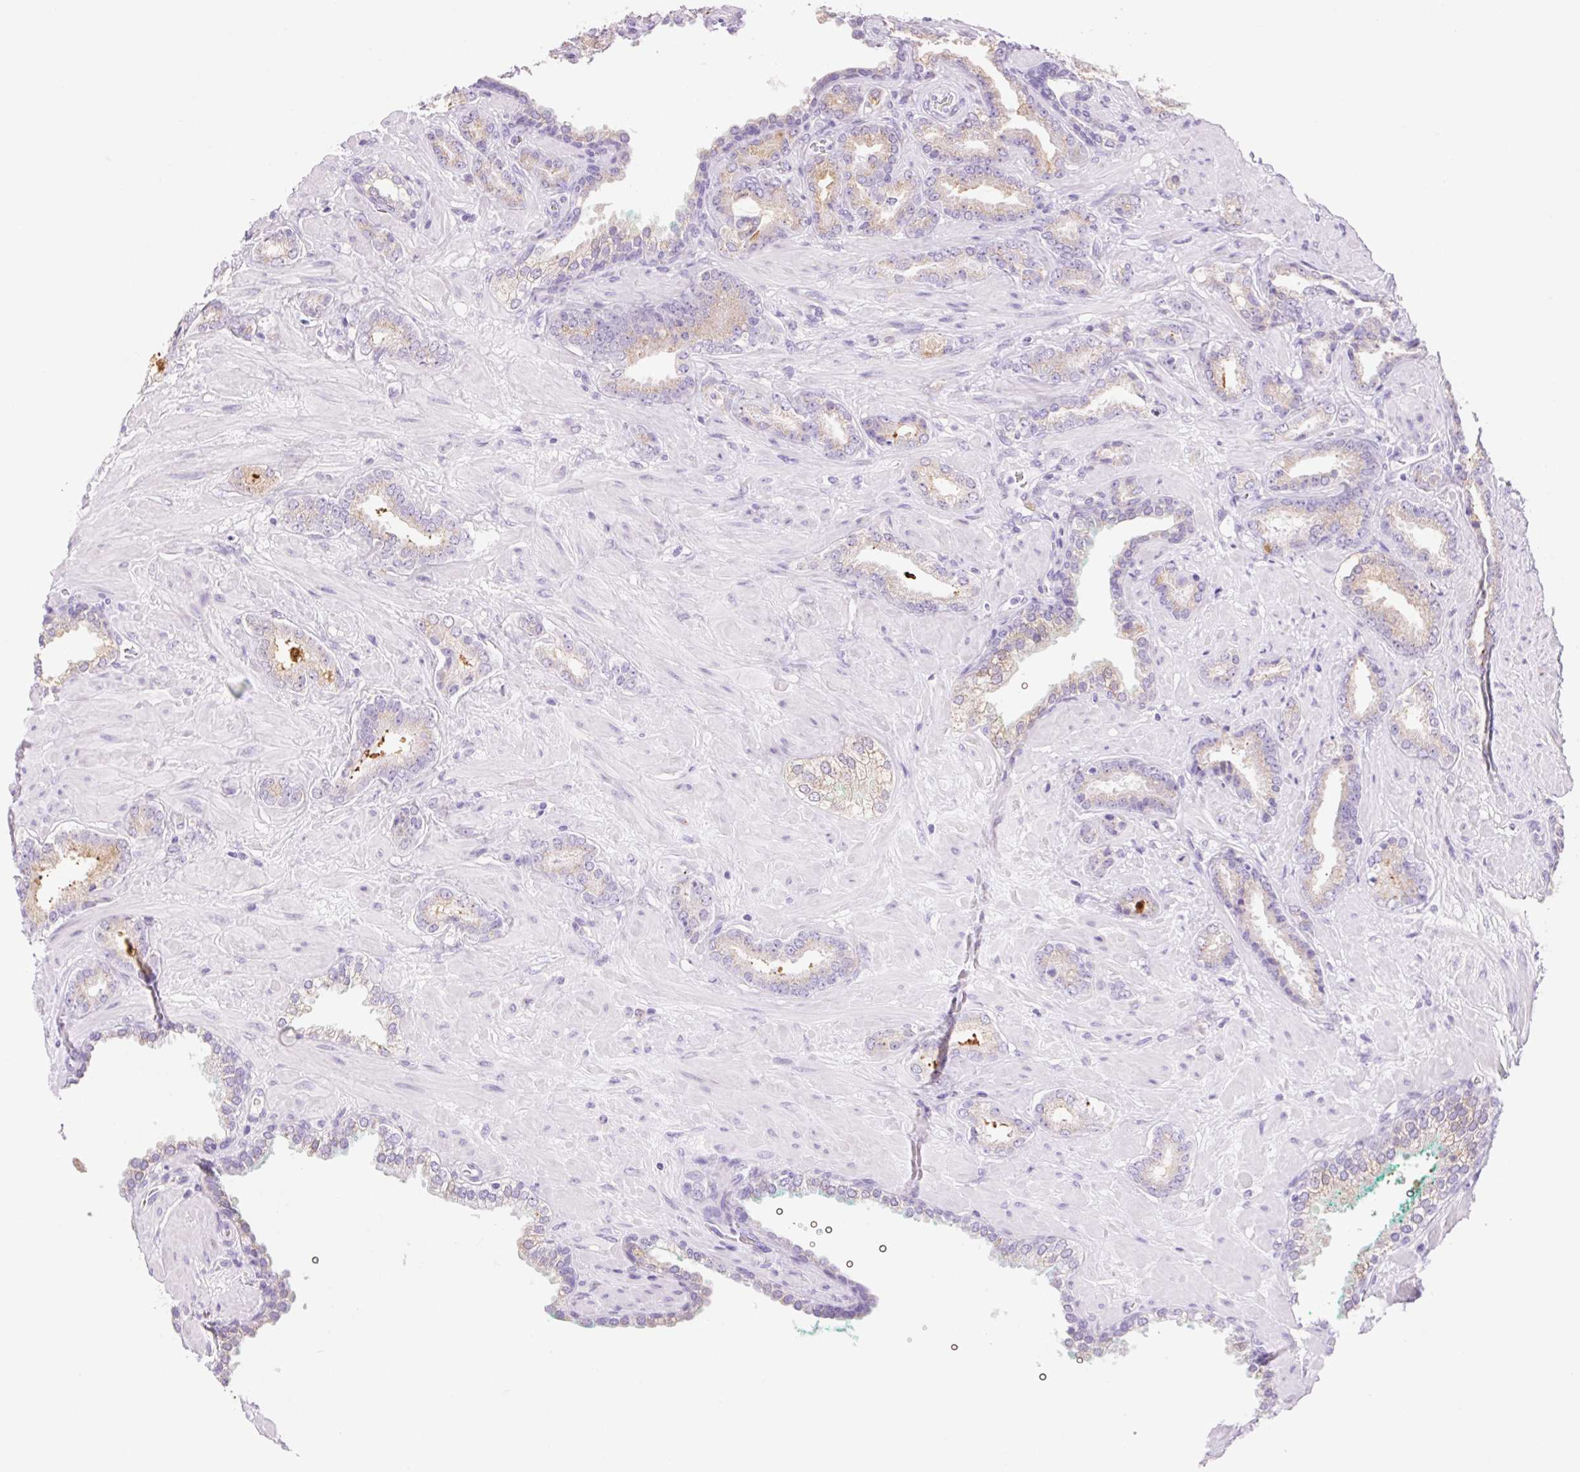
{"staining": {"intensity": "weak", "quantity": "<25%", "location": "cytoplasmic/membranous"}, "tissue": "prostate cancer", "cell_type": "Tumor cells", "image_type": "cancer", "snomed": [{"axis": "morphology", "description": "Adenocarcinoma, High grade"}, {"axis": "topography", "description": "Prostate"}], "caption": "Immunohistochemistry of human prostate cancer (adenocarcinoma (high-grade)) shows no staining in tumor cells.", "gene": "SERPINB3", "patient": {"sex": "male", "age": 56}}